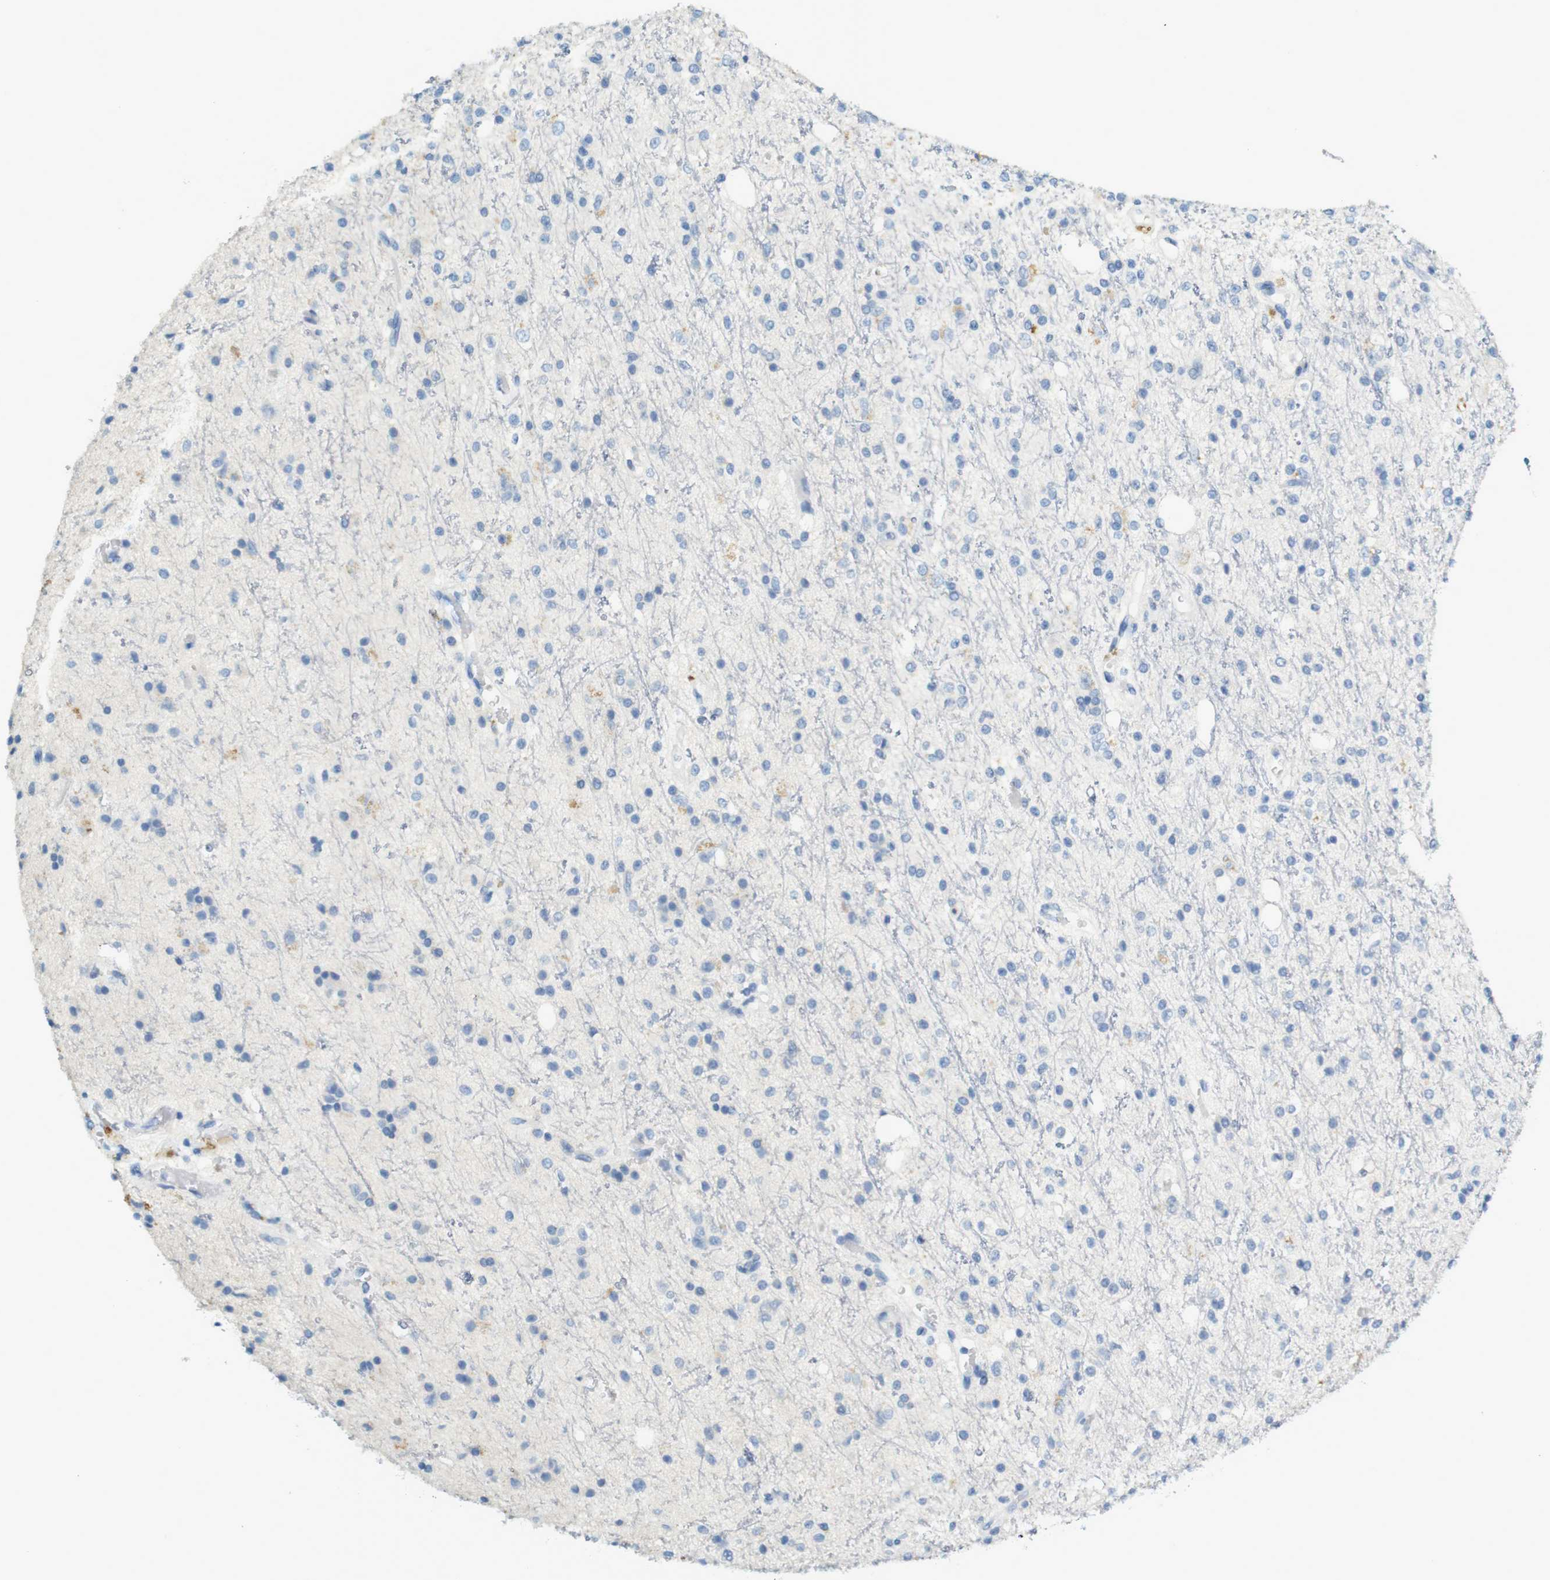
{"staining": {"intensity": "moderate", "quantity": "<25%", "location": "cytoplasmic/membranous"}, "tissue": "glioma", "cell_type": "Tumor cells", "image_type": "cancer", "snomed": [{"axis": "morphology", "description": "Glioma, malignant, High grade"}, {"axis": "topography", "description": "Brain"}], "caption": "High-magnification brightfield microscopy of glioma stained with DAB (3,3'-diaminobenzidine) (brown) and counterstained with hematoxylin (blue). tumor cells exhibit moderate cytoplasmic/membranous expression is identified in about<25% of cells. The staining was performed using DAB (3,3'-diaminobenzidine), with brown indicating positive protein expression. Nuclei are stained blue with hematoxylin.", "gene": "LRRK2", "patient": {"sex": "male", "age": 47}}